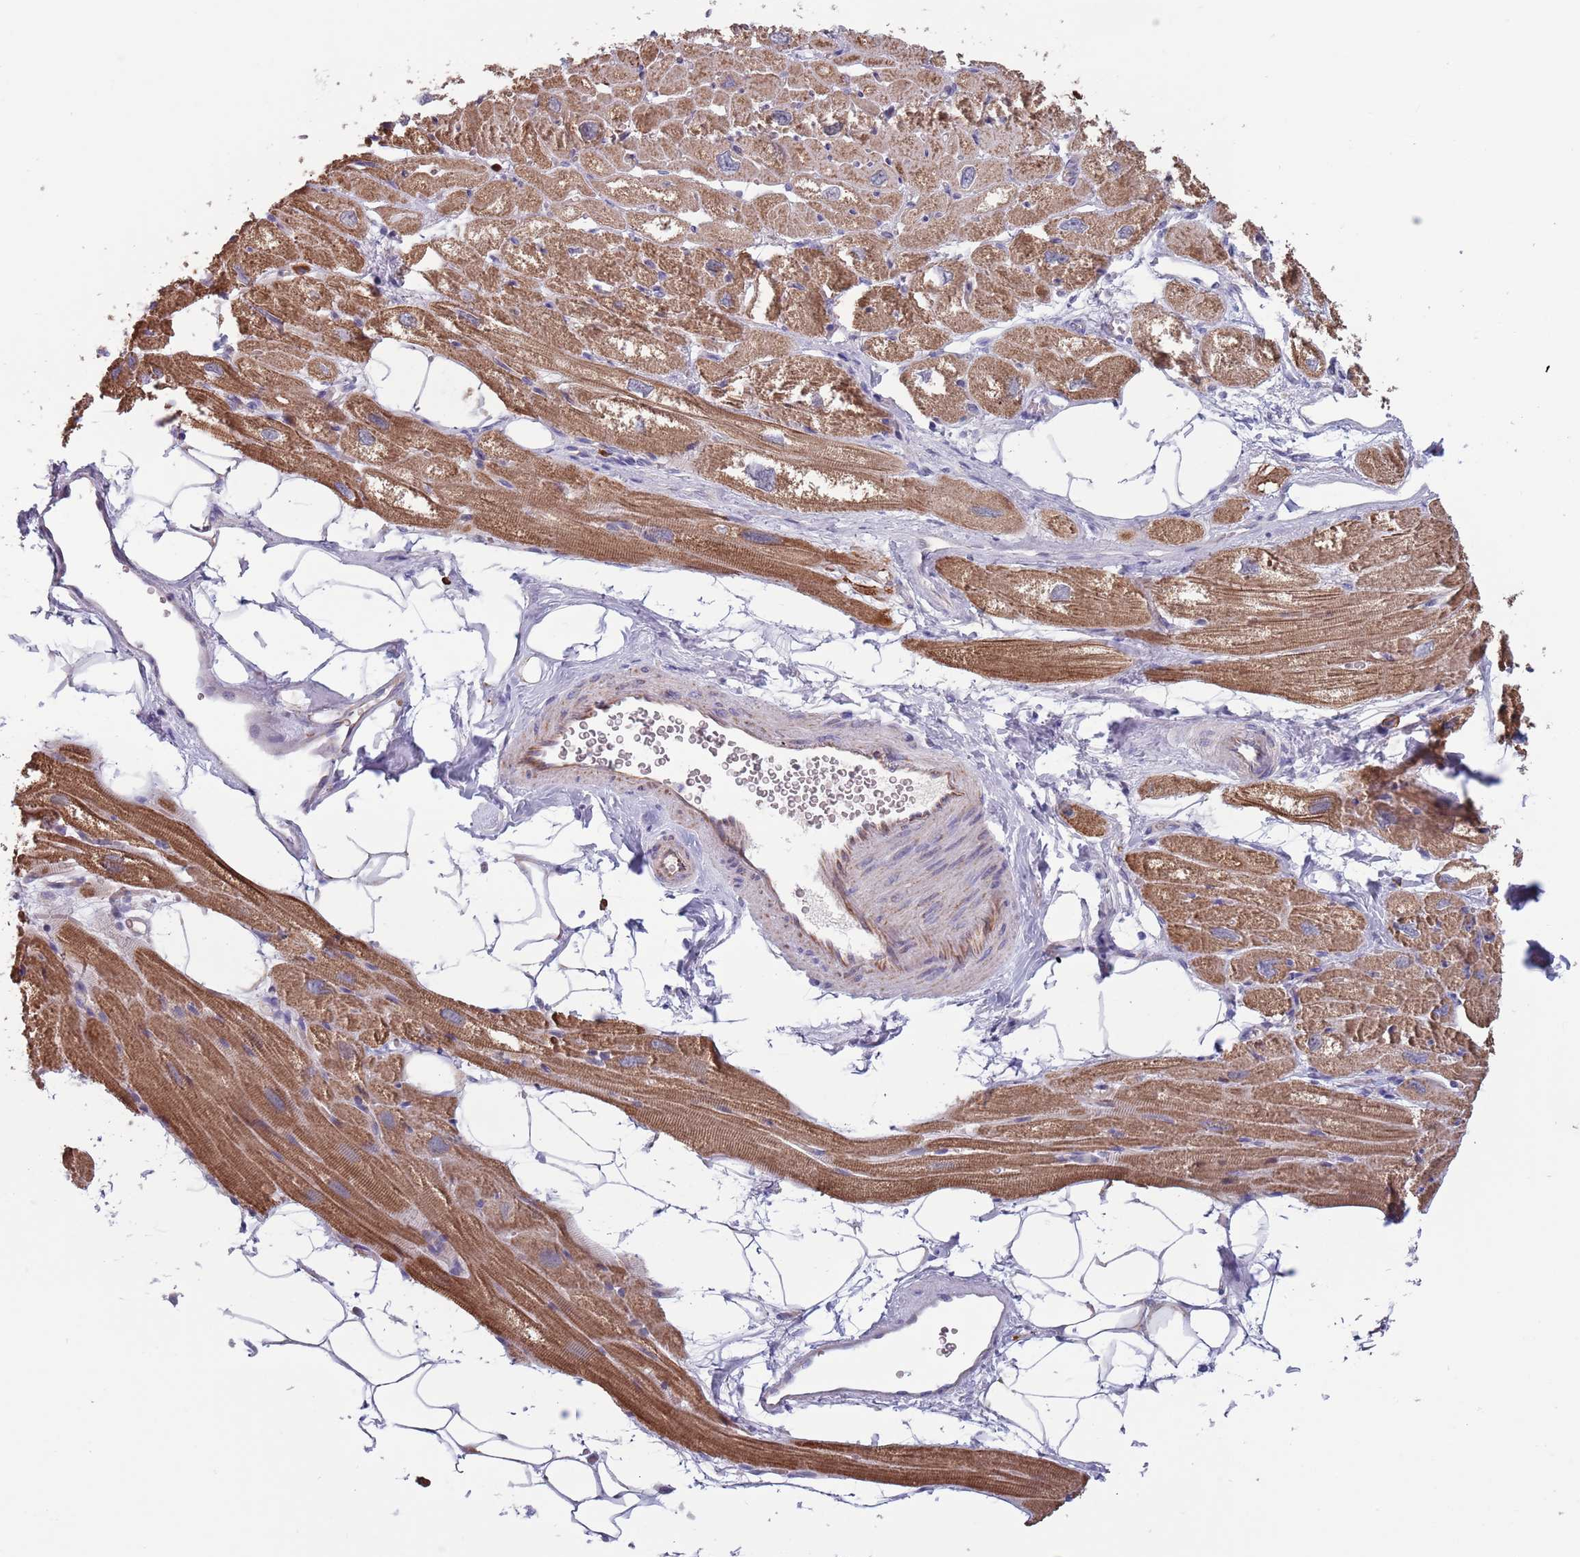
{"staining": {"intensity": "moderate", "quantity": ">75%", "location": "cytoplasmic/membranous"}, "tissue": "heart muscle", "cell_type": "Cardiomyocytes", "image_type": "normal", "snomed": [{"axis": "morphology", "description": "Normal tissue, NOS"}, {"axis": "topography", "description": "Heart"}], "caption": "Immunohistochemistry of normal heart muscle exhibits medium levels of moderate cytoplasmic/membranous positivity in approximately >75% of cardiomyocytes. The staining was performed using DAB to visualize the protein expression in brown, while the nuclei were stained in blue with hematoxylin (Magnification: 20x).", "gene": "TYW1B", "patient": {"sex": "male", "age": 50}}